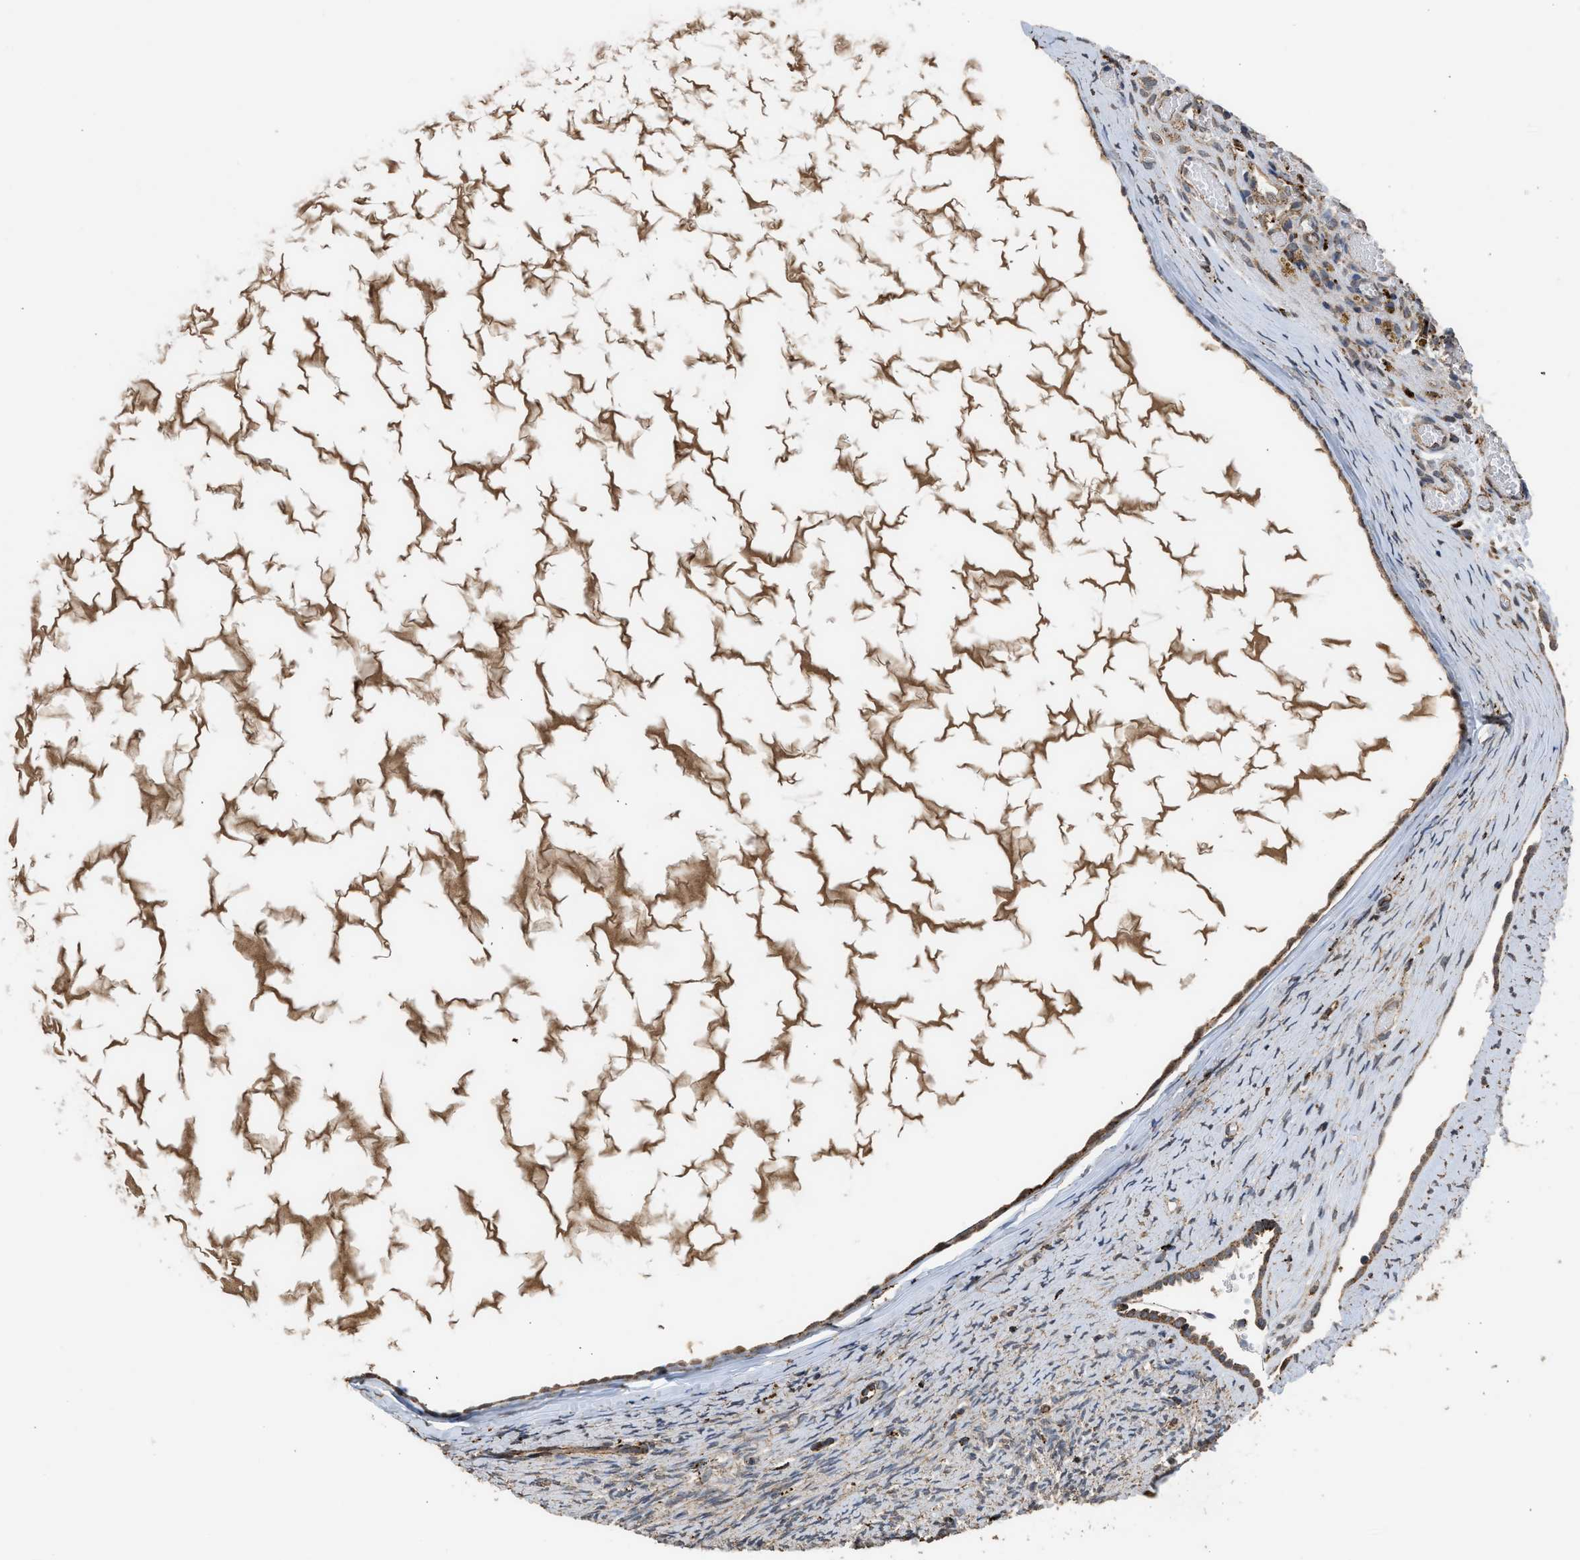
{"staining": {"intensity": "weak", "quantity": "25%-75%", "location": "cytoplasmic/membranous"}, "tissue": "ovary", "cell_type": "Ovarian stroma cells", "image_type": "normal", "snomed": [{"axis": "morphology", "description": "Normal tissue, NOS"}, {"axis": "topography", "description": "Ovary"}], "caption": "High-magnification brightfield microscopy of unremarkable ovary stained with DAB (brown) and counterstained with hematoxylin (blue). ovarian stroma cells exhibit weak cytoplasmic/membranous positivity is appreciated in about25%-75% of cells.", "gene": "CTSV", "patient": {"sex": "female", "age": 33}}